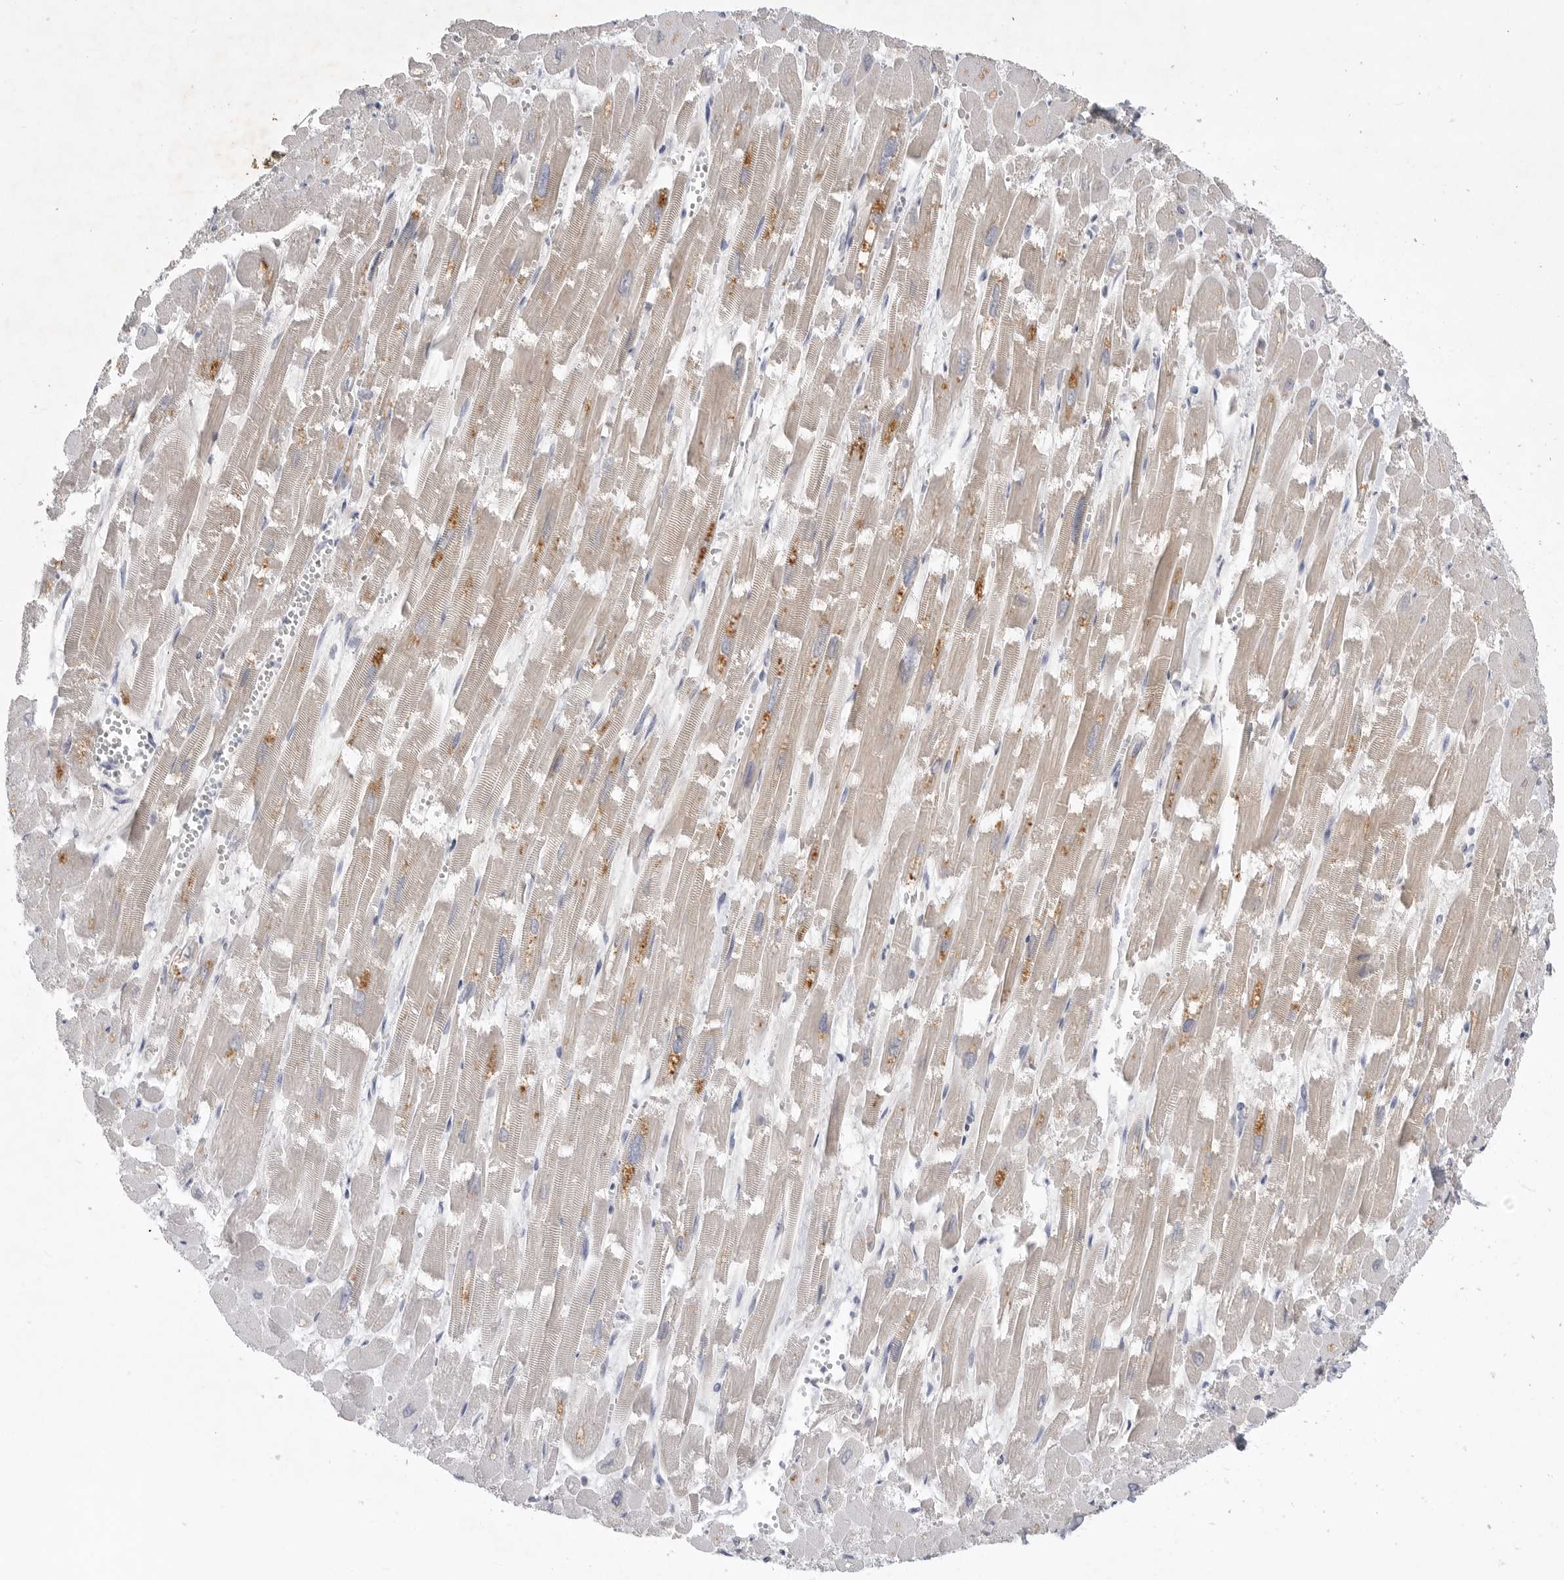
{"staining": {"intensity": "moderate", "quantity": "<25%", "location": "cytoplasmic/membranous"}, "tissue": "heart muscle", "cell_type": "Cardiomyocytes", "image_type": "normal", "snomed": [{"axis": "morphology", "description": "Normal tissue, NOS"}, {"axis": "topography", "description": "Heart"}], "caption": "IHC of normal human heart muscle displays low levels of moderate cytoplasmic/membranous staining in approximately <25% of cardiomyocytes. The staining was performed using DAB (3,3'-diaminobenzidine) to visualize the protein expression in brown, while the nuclei were stained in blue with hematoxylin (Magnification: 20x).", "gene": "ITGAD", "patient": {"sex": "male", "age": 54}}